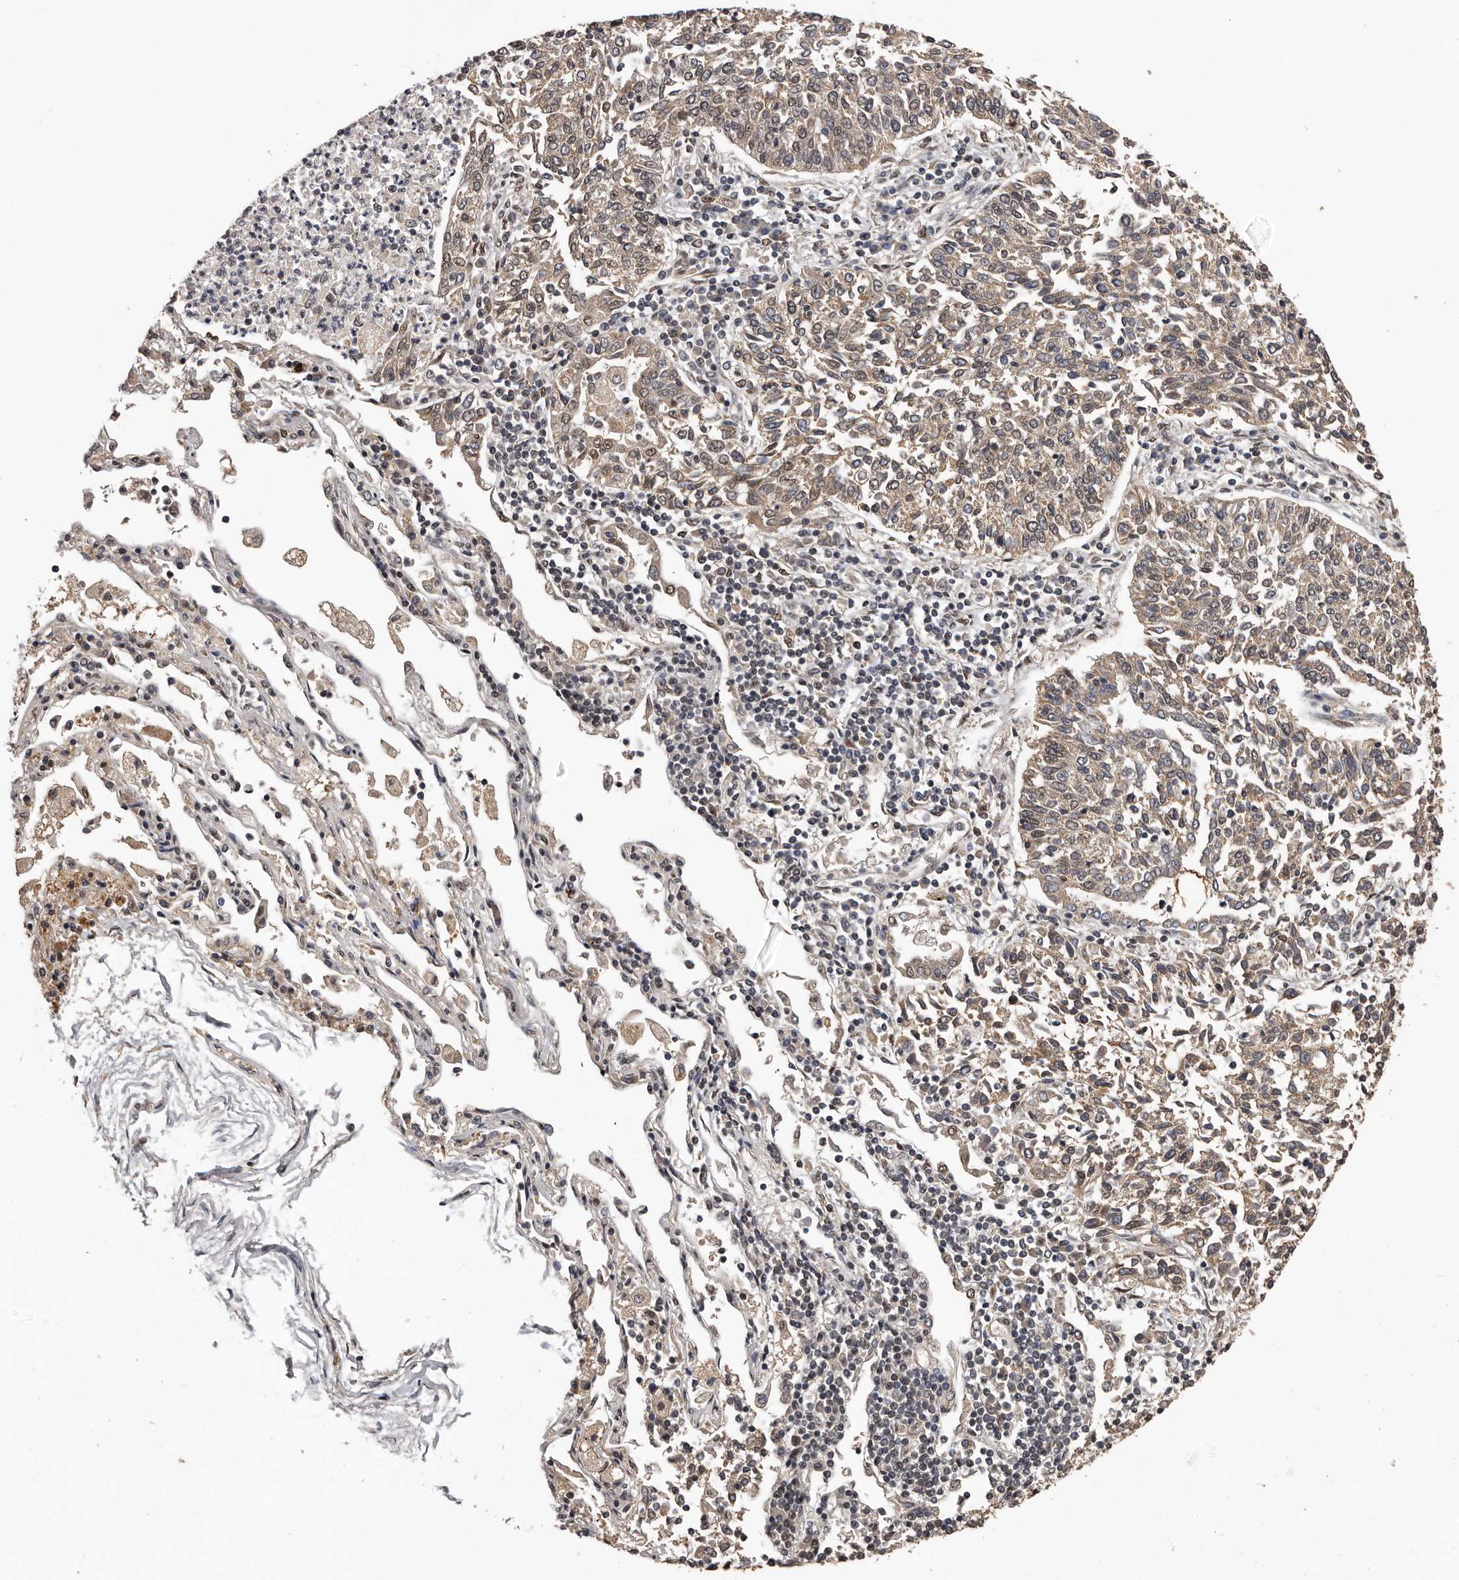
{"staining": {"intensity": "weak", "quantity": "25%-75%", "location": "cytoplasmic/membranous"}, "tissue": "lung cancer", "cell_type": "Tumor cells", "image_type": "cancer", "snomed": [{"axis": "morphology", "description": "Normal tissue, NOS"}, {"axis": "morphology", "description": "Squamous cell carcinoma, NOS"}, {"axis": "topography", "description": "Cartilage tissue"}, {"axis": "topography", "description": "Lung"}, {"axis": "topography", "description": "Peripheral nerve tissue"}], "caption": "IHC of lung cancer (squamous cell carcinoma) exhibits low levels of weak cytoplasmic/membranous staining in approximately 25%-75% of tumor cells. Using DAB (brown) and hematoxylin (blue) stains, captured at high magnification using brightfield microscopy.", "gene": "VPS37A", "patient": {"sex": "female", "age": 49}}